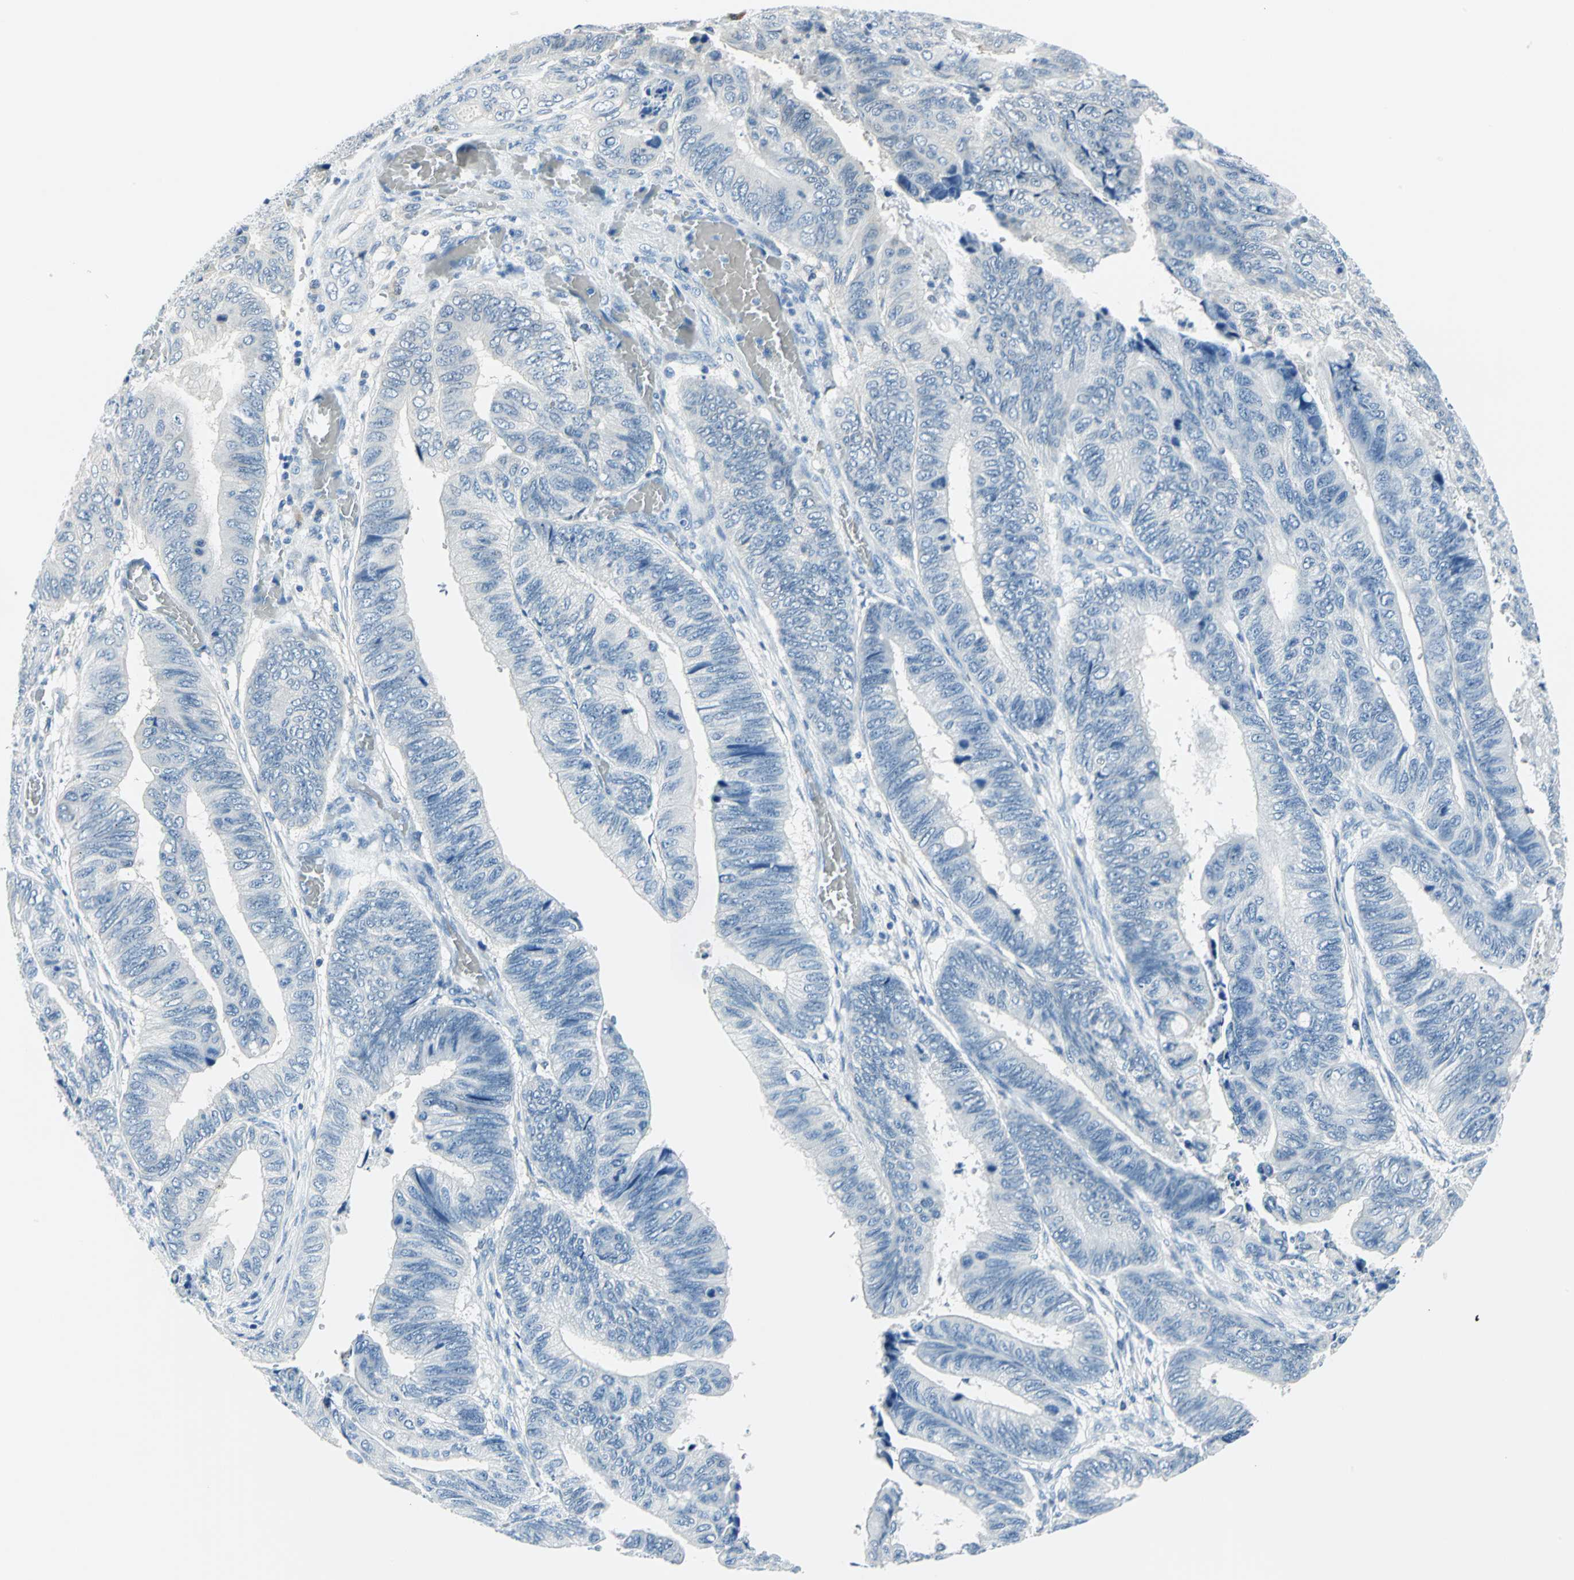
{"staining": {"intensity": "negative", "quantity": "none", "location": "none"}, "tissue": "colorectal cancer", "cell_type": "Tumor cells", "image_type": "cancer", "snomed": [{"axis": "morphology", "description": "Normal tissue, NOS"}, {"axis": "morphology", "description": "Adenocarcinoma, NOS"}, {"axis": "topography", "description": "Rectum"}, {"axis": "topography", "description": "Peripheral nerve tissue"}], "caption": "High magnification brightfield microscopy of colorectal cancer stained with DAB (3,3'-diaminobenzidine) (brown) and counterstained with hematoxylin (blue): tumor cells show no significant positivity.", "gene": "AKR1A1", "patient": {"sex": "male", "age": 92}}